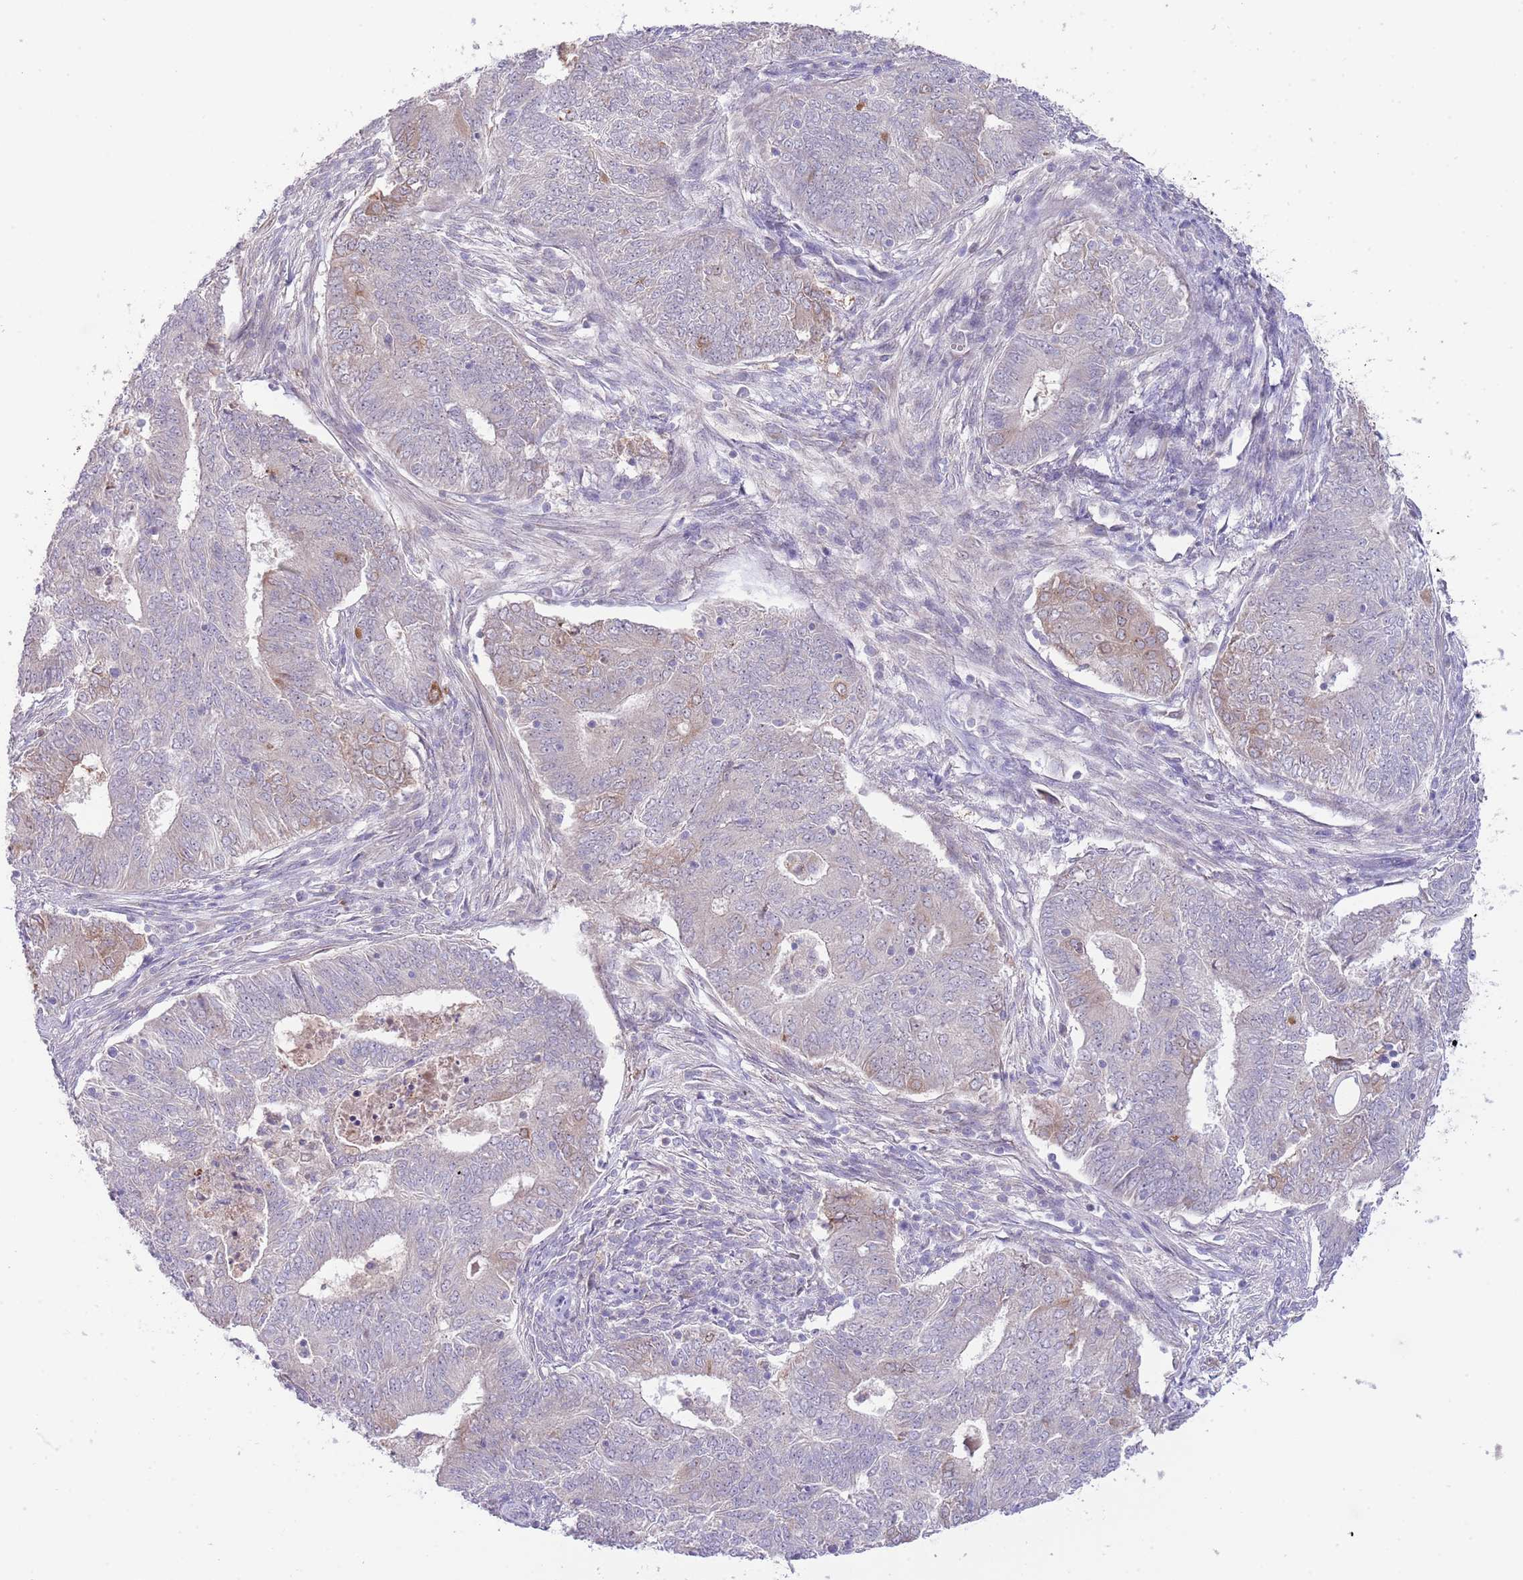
{"staining": {"intensity": "weak", "quantity": "<25%", "location": "cytoplasmic/membranous"}, "tissue": "endometrial cancer", "cell_type": "Tumor cells", "image_type": "cancer", "snomed": [{"axis": "morphology", "description": "Adenocarcinoma, NOS"}, {"axis": "topography", "description": "Endometrium"}], "caption": "Immunohistochemical staining of adenocarcinoma (endometrial) demonstrates no significant staining in tumor cells. Brightfield microscopy of immunohistochemistry stained with DAB (brown) and hematoxylin (blue), captured at high magnification.", "gene": "AP1S2", "patient": {"sex": "female", "age": 62}}